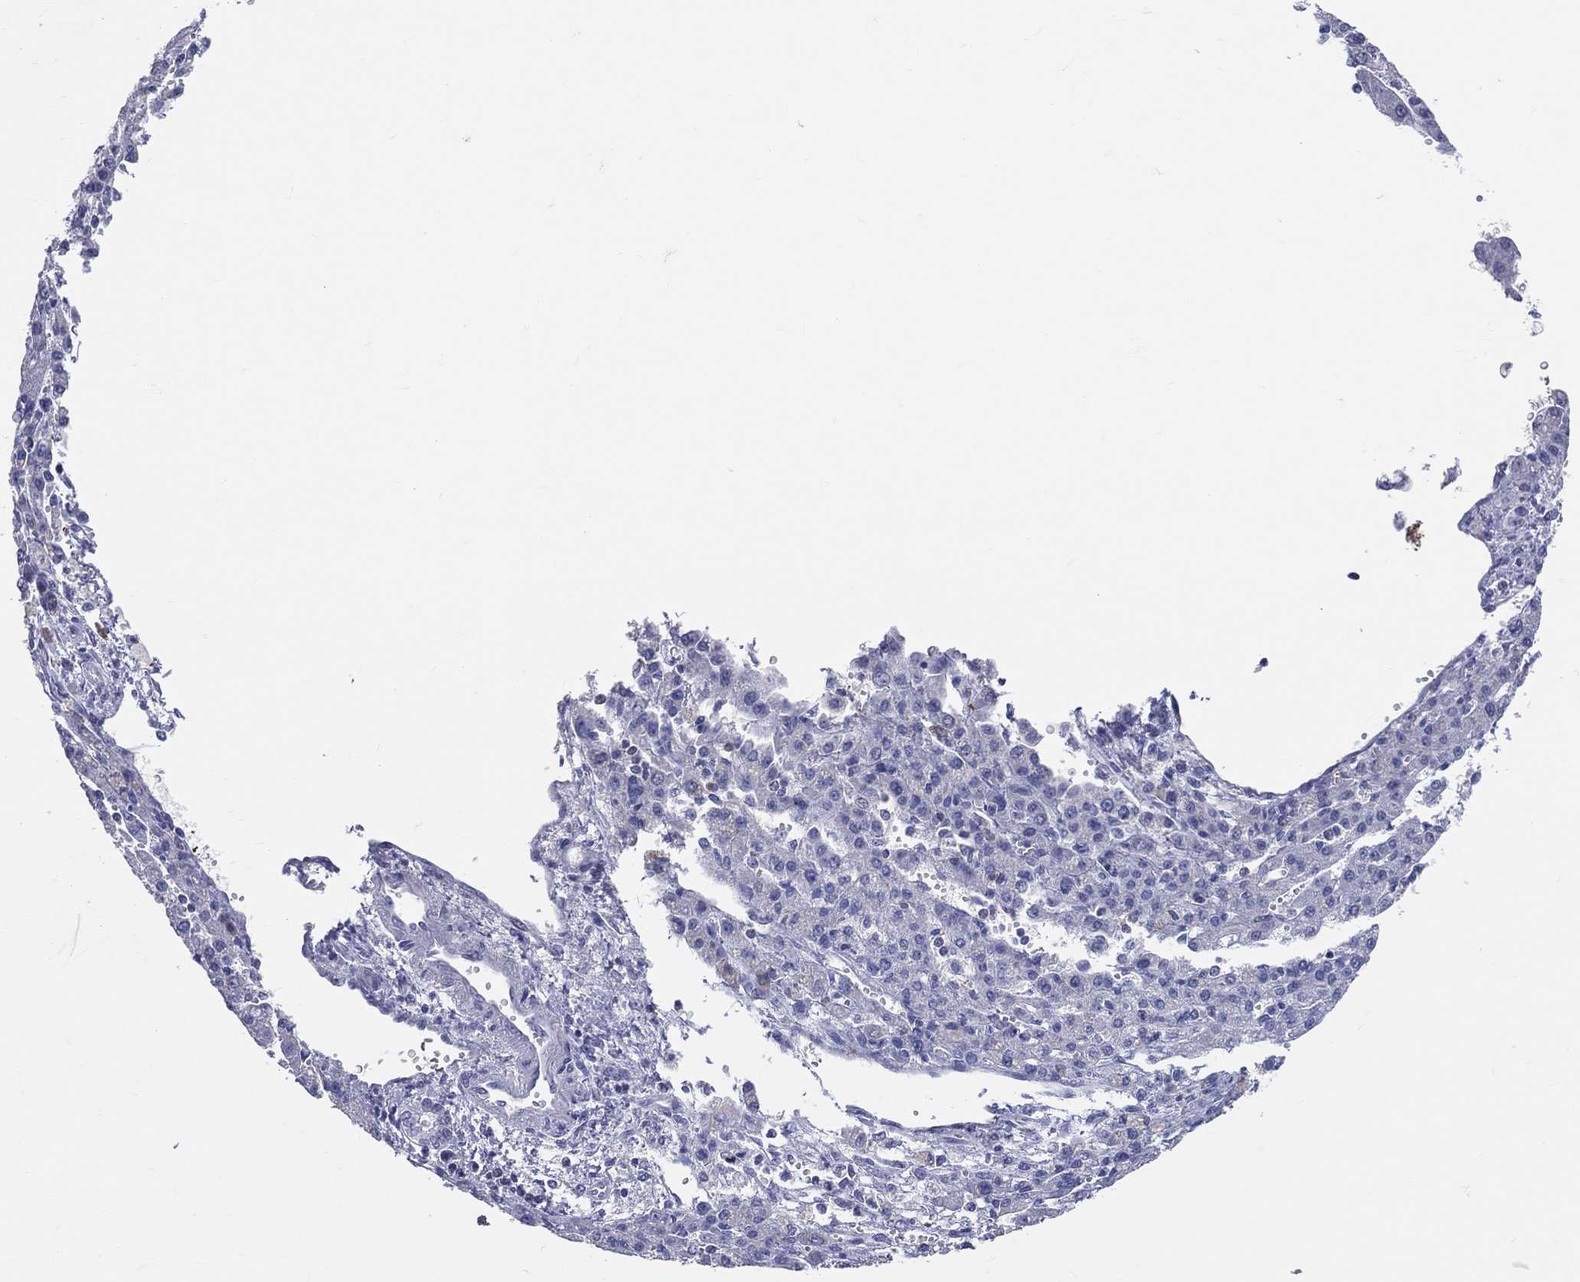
{"staining": {"intensity": "negative", "quantity": "none", "location": "none"}, "tissue": "liver cancer", "cell_type": "Tumor cells", "image_type": "cancer", "snomed": [{"axis": "morphology", "description": "Carcinoma, Hepatocellular, NOS"}, {"axis": "topography", "description": "Liver"}], "caption": "DAB immunohistochemical staining of human liver hepatocellular carcinoma reveals no significant positivity in tumor cells.", "gene": "LAT", "patient": {"sex": "female", "age": 70}}